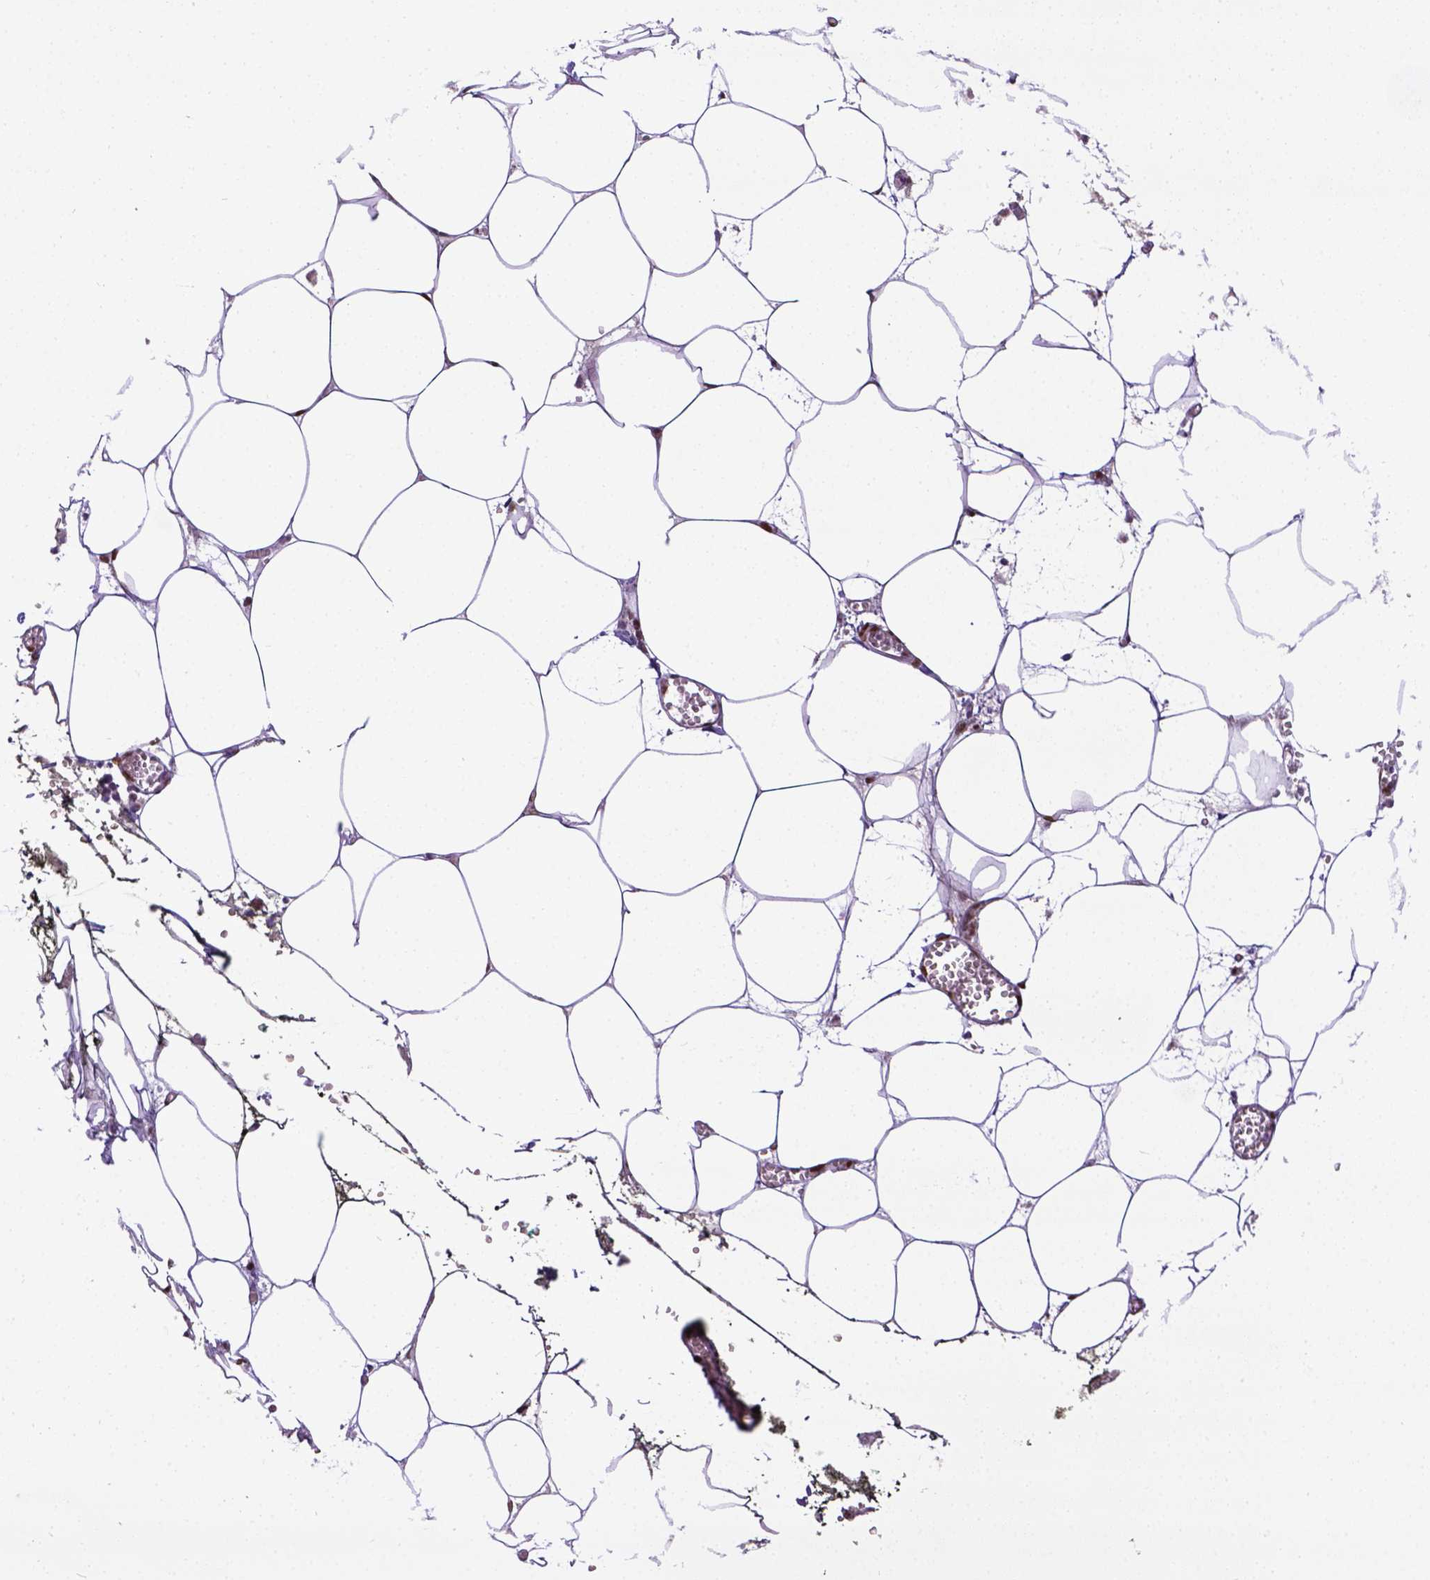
{"staining": {"intensity": "moderate", "quantity": ">75%", "location": "nuclear"}, "tissue": "adipose tissue", "cell_type": "Adipocytes", "image_type": "normal", "snomed": [{"axis": "morphology", "description": "Normal tissue, NOS"}, {"axis": "topography", "description": "Adipose tissue"}, {"axis": "topography", "description": "Pancreas"}, {"axis": "topography", "description": "Peripheral nerve tissue"}], "caption": "Immunohistochemistry (IHC) (DAB) staining of unremarkable adipose tissue reveals moderate nuclear protein expression in approximately >75% of adipocytes. Ihc stains the protein in brown and the nuclei are stained blue.", "gene": "CDKN1A", "patient": {"sex": "female", "age": 58}}